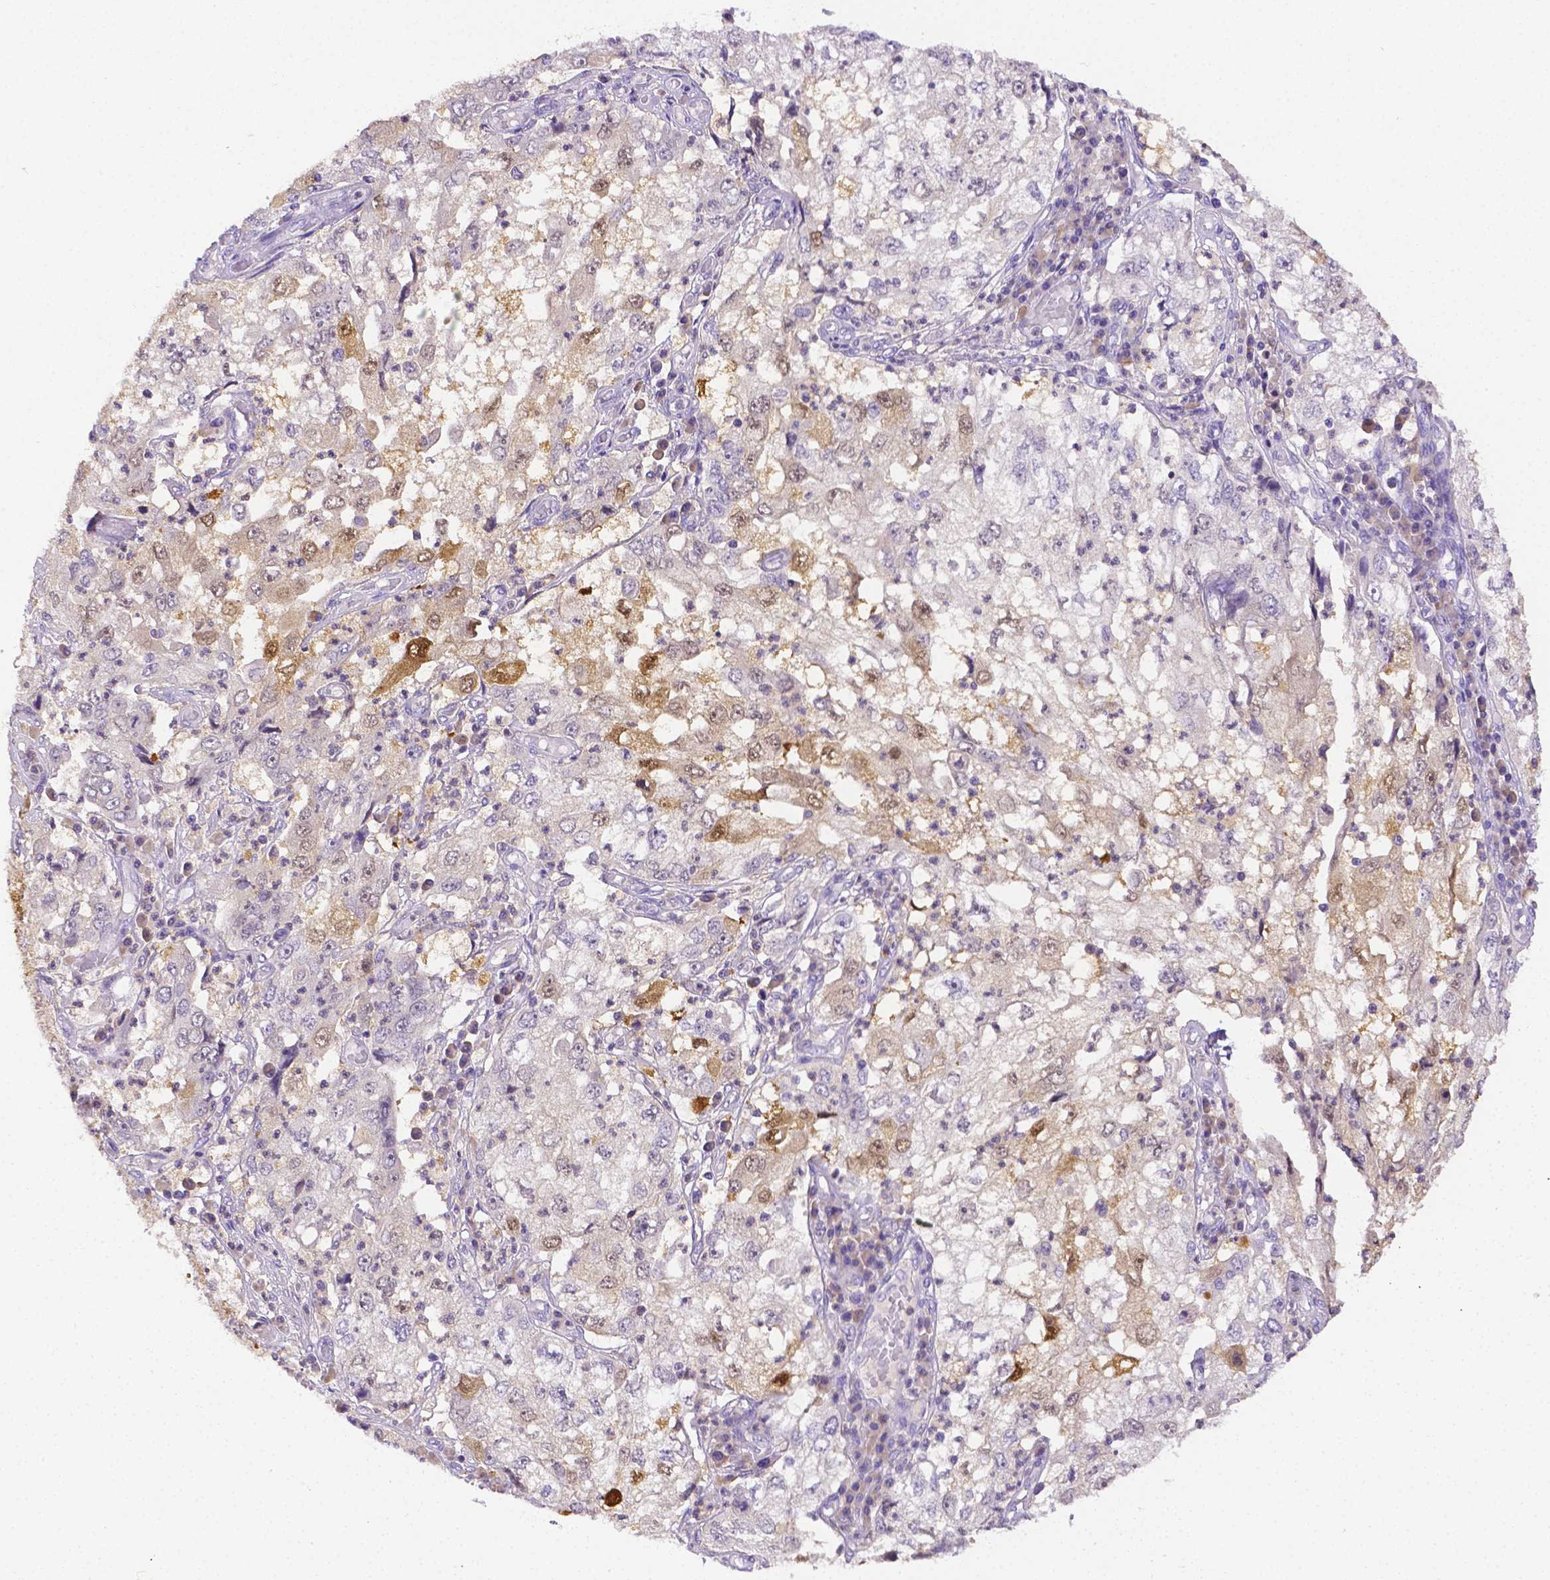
{"staining": {"intensity": "moderate", "quantity": "<25%", "location": "cytoplasmic/membranous,nuclear"}, "tissue": "cervical cancer", "cell_type": "Tumor cells", "image_type": "cancer", "snomed": [{"axis": "morphology", "description": "Squamous cell carcinoma, NOS"}, {"axis": "topography", "description": "Cervix"}], "caption": "Immunohistochemical staining of cervical cancer (squamous cell carcinoma) reveals low levels of moderate cytoplasmic/membranous and nuclear staining in about <25% of tumor cells.", "gene": "NXPH2", "patient": {"sex": "female", "age": 36}}